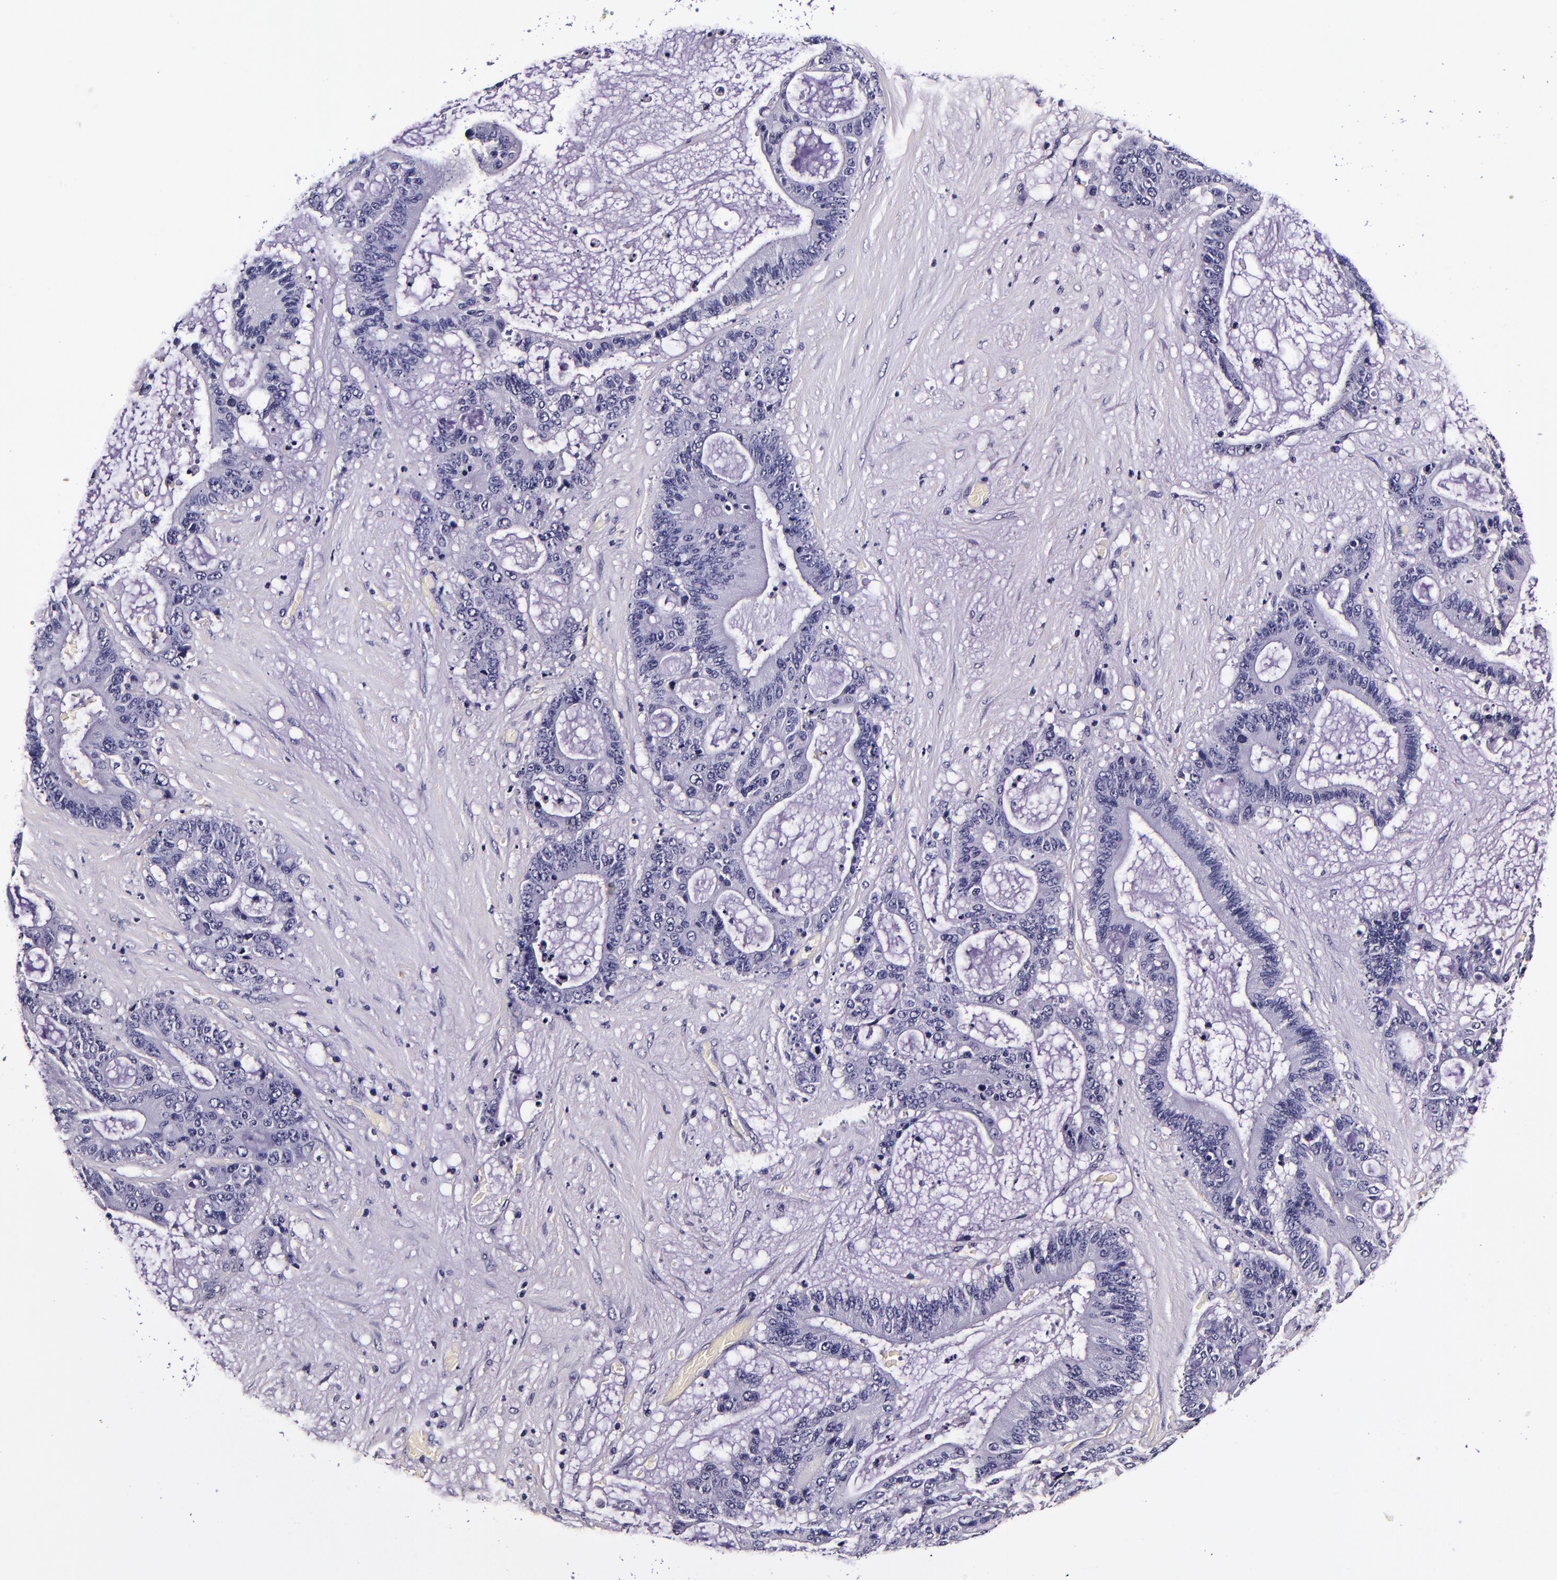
{"staining": {"intensity": "negative", "quantity": "none", "location": "none"}, "tissue": "liver cancer", "cell_type": "Tumor cells", "image_type": "cancer", "snomed": [{"axis": "morphology", "description": "Cholangiocarcinoma"}, {"axis": "topography", "description": "Liver"}], "caption": "High magnification brightfield microscopy of liver cancer stained with DAB (brown) and counterstained with hematoxylin (blue): tumor cells show no significant expression. The staining is performed using DAB (3,3'-diaminobenzidine) brown chromogen with nuclei counter-stained in using hematoxylin.", "gene": "FBN1", "patient": {"sex": "female", "age": 73}}